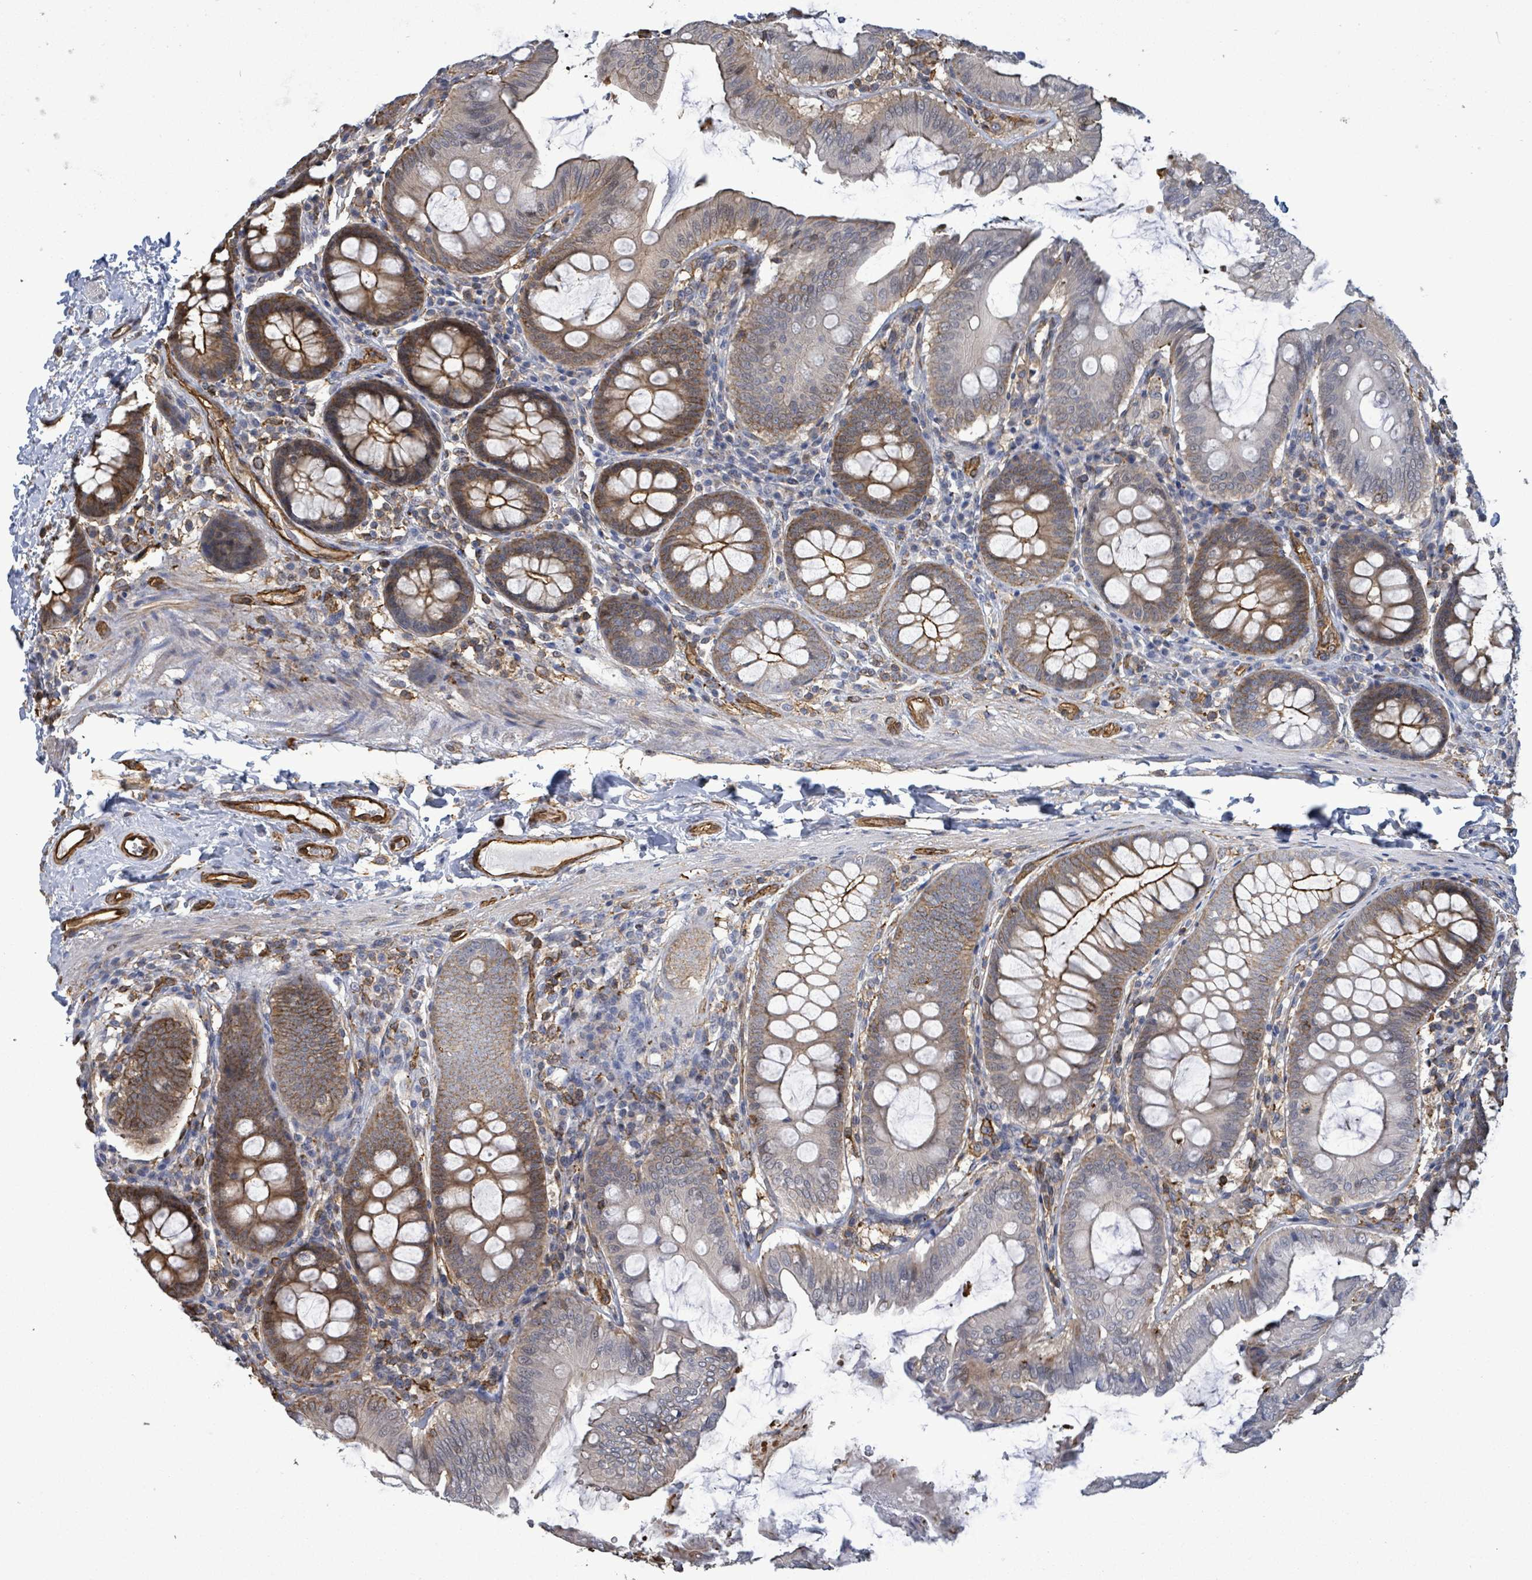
{"staining": {"intensity": "strong", "quantity": ">75%", "location": "cytoplasmic/membranous"}, "tissue": "colon", "cell_type": "Endothelial cells", "image_type": "normal", "snomed": [{"axis": "morphology", "description": "Normal tissue, NOS"}, {"axis": "topography", "description": "Colon"}], "caption": "Unremarkable colon was stained to show a protein in brown. There is high levels of strong cytoplasmic/membranous staining in about >75% of endothelial cells. (IHC, brightfield microscopy, high magnification).", "gene": "PRKRIP1", "patient": {"sex": "male", "age": 84}}